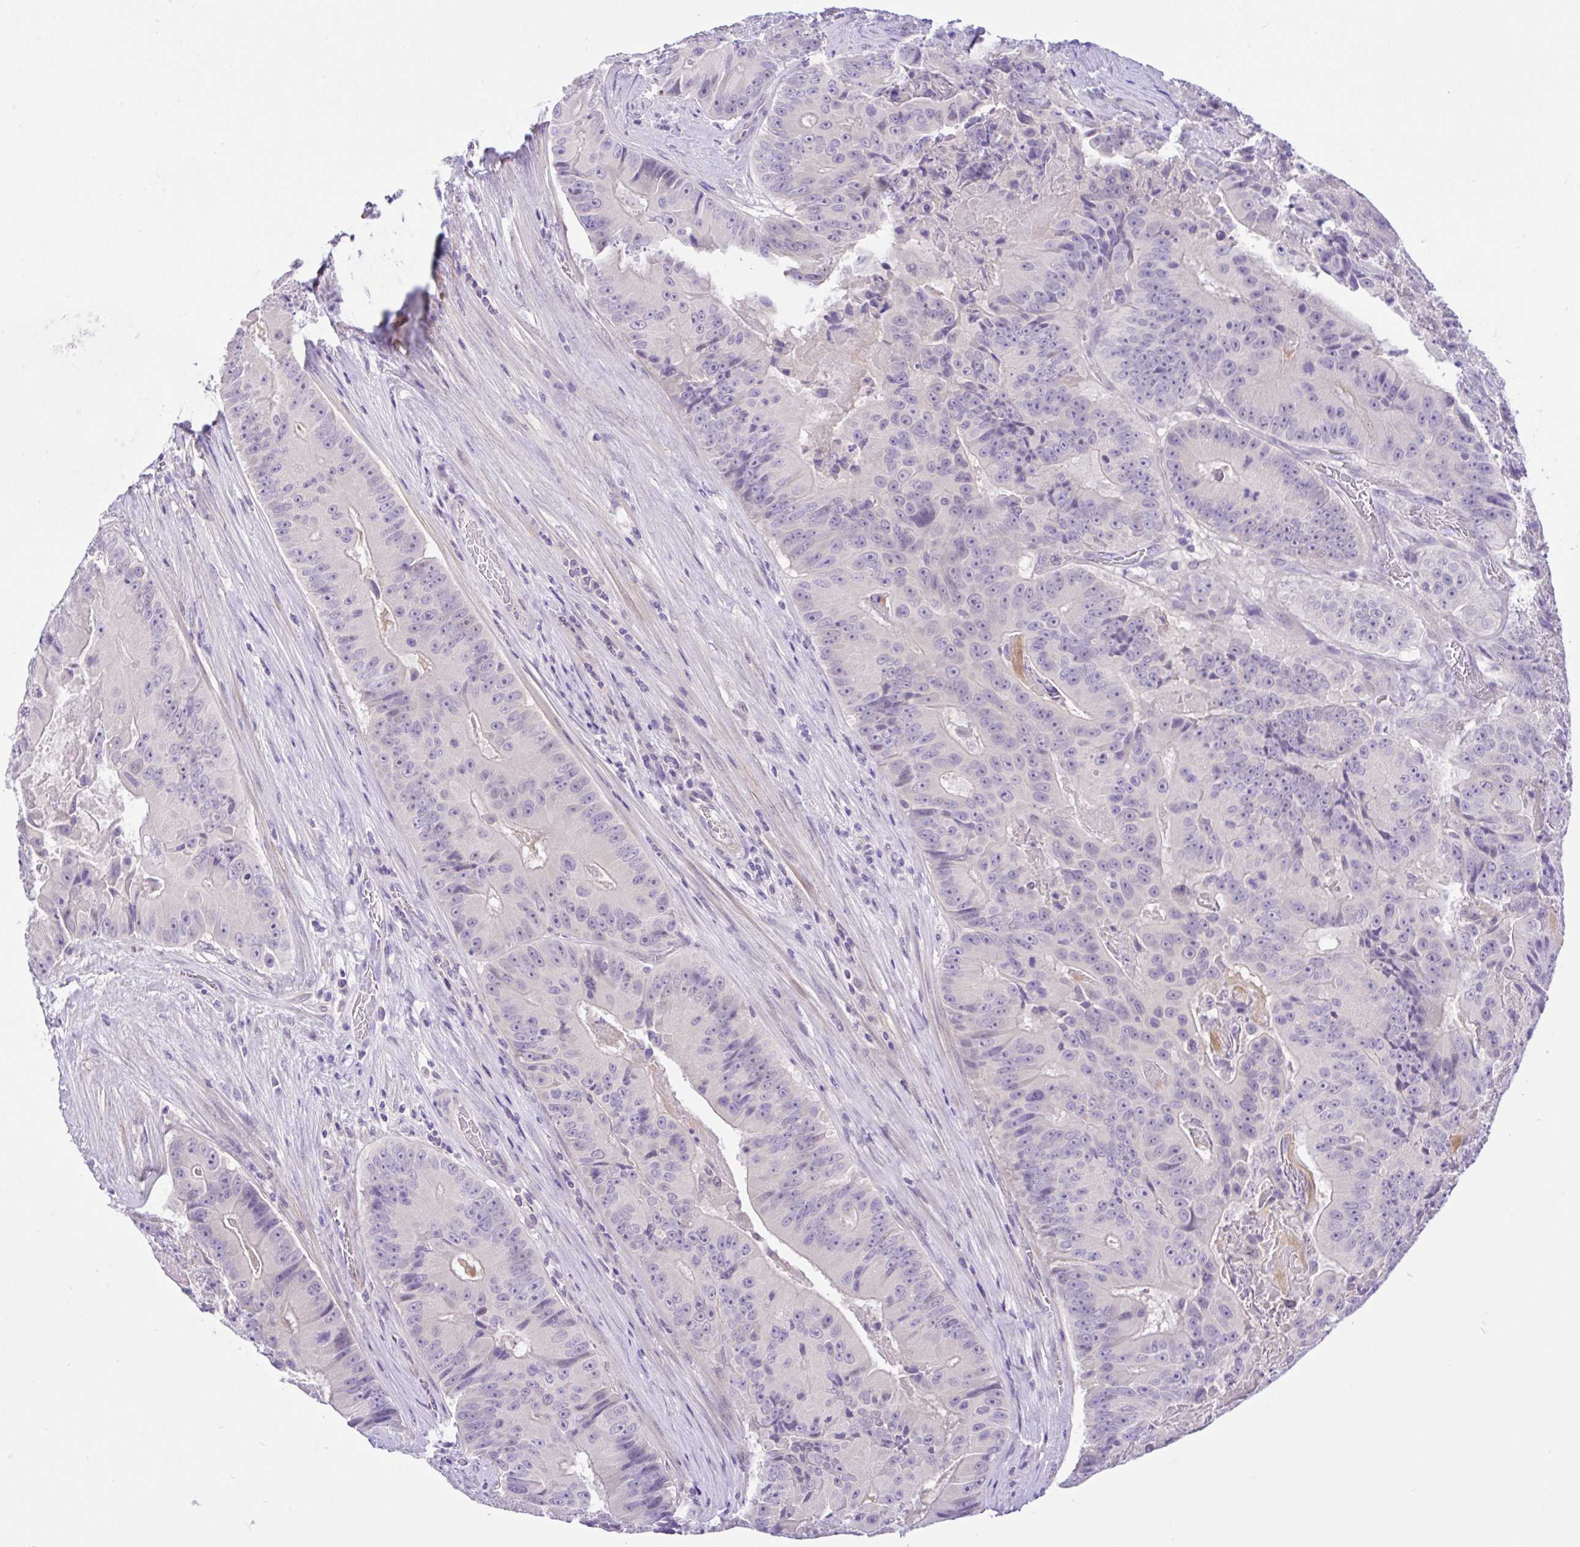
{"staining": {"intensity": "negative", "quantity": "none", "location": "none"}, "tissue": "colorectal cancer", "cell_type": "Tumor cells", "image_type": "cancer", "snomed": [{"axis": "morphology", "description": "Adenocarcinoma, NOS"}, {"axis": "topography", "description": "Colon"}], "caption": "Micrograph shows no protein positivity in tumor cells of colorectal cancer (adenocarcinoma) tissue.", "gene": "ANO4", "patient": {"sex": "female", "age": 86}}